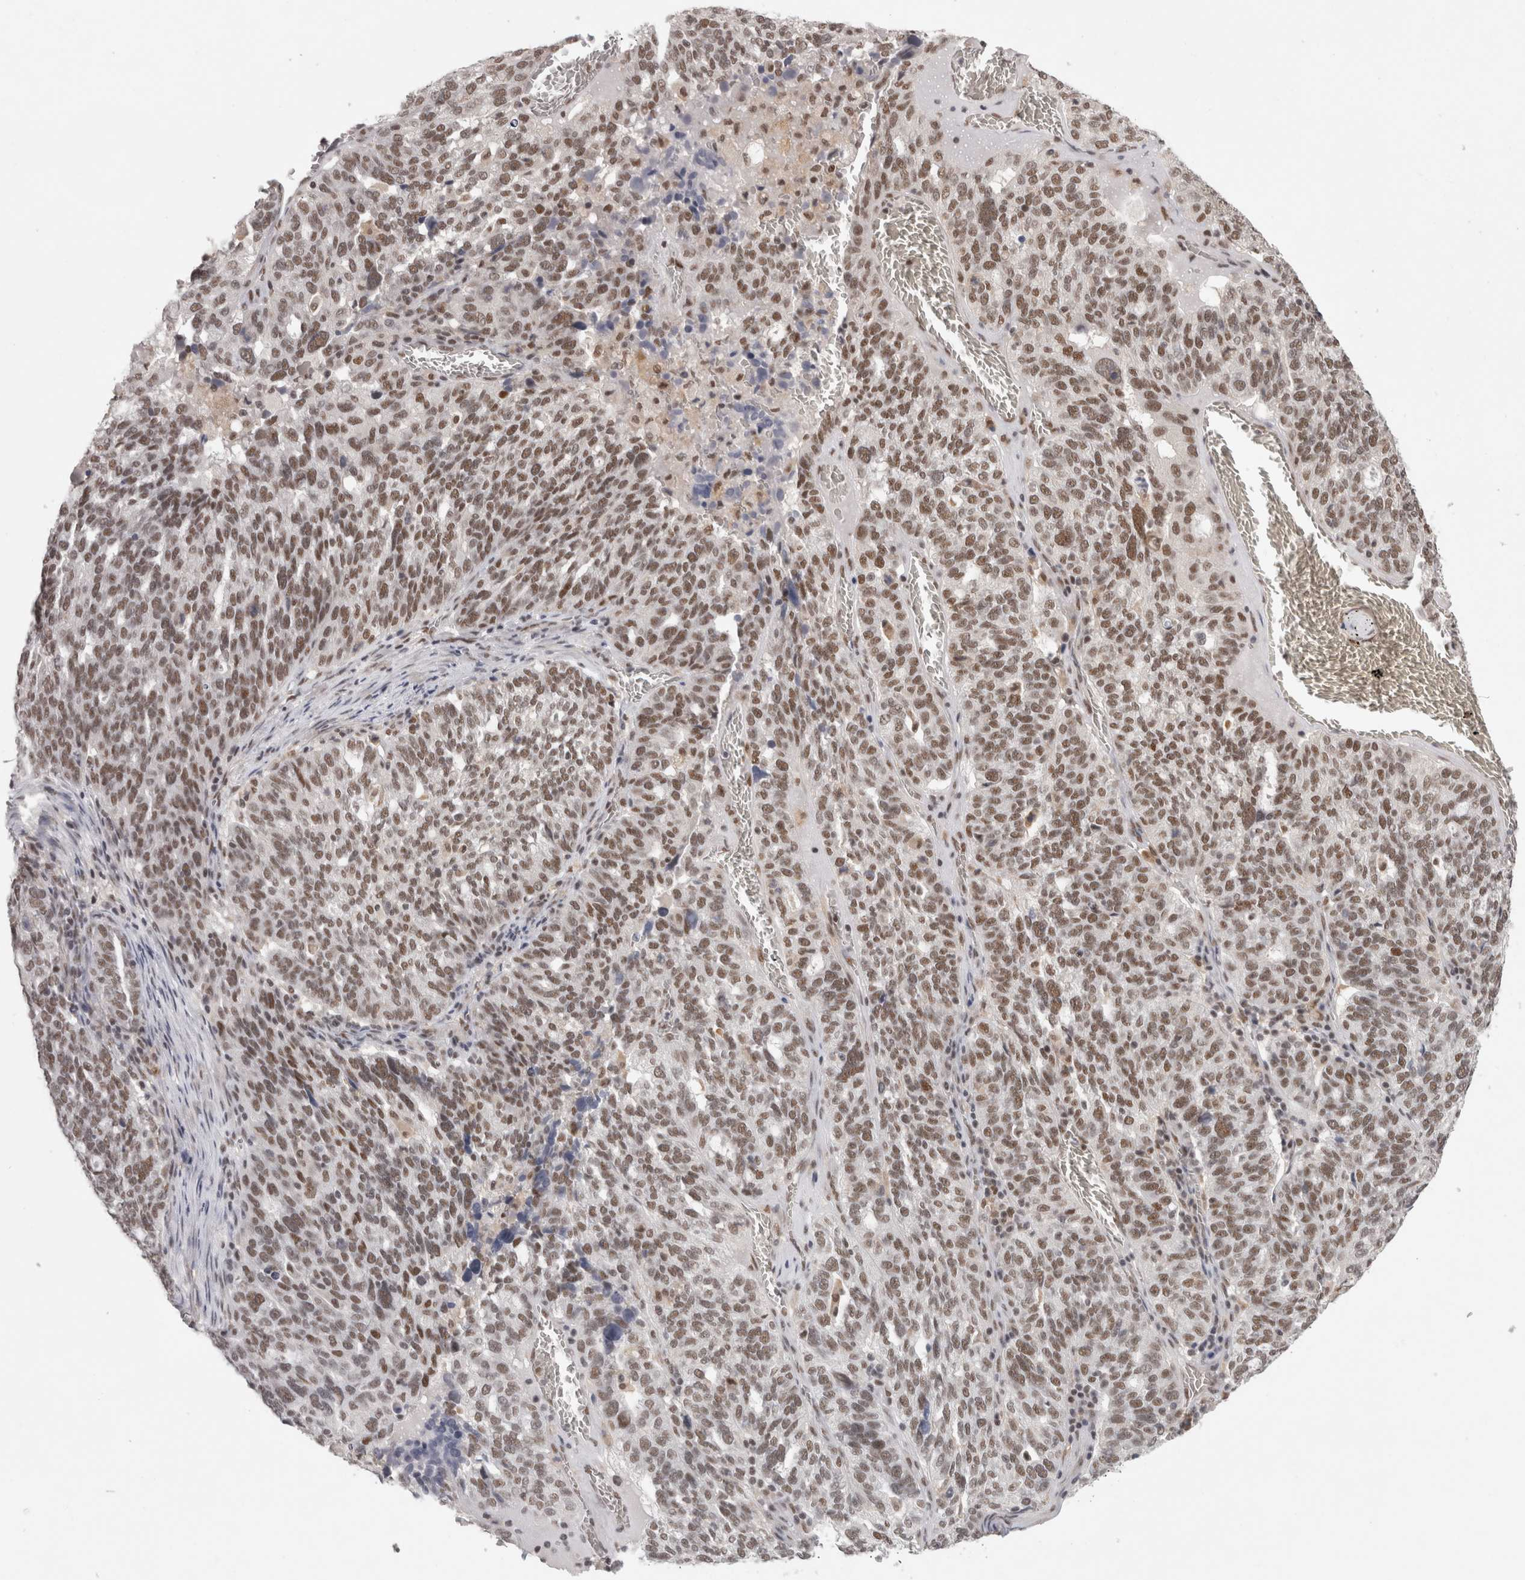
{"staining": {"intensity": "moderate", "quantity": ">75%", "location": "nuclear"}, "tissue": "ovarian cancer", "cell_type": "Tumor cells", "image_type": "cancer", "snomed": [{"axis": "morphology", "description": "Cystadenocarcinoma, serous, NOS"}, {"axis": "topography", "description": "Ovary"}], "caption": "IHC (DAB) staining of serous cystadenocarcinoma (ovarian) demonstrates moderate nuclear protein expression in approximately >75% of tumor cells. (DAB = brown stain, brightfield microscopy at high magnification).", "gene": "ZNF830", "patient": {"sex": "female", "age": 59}}